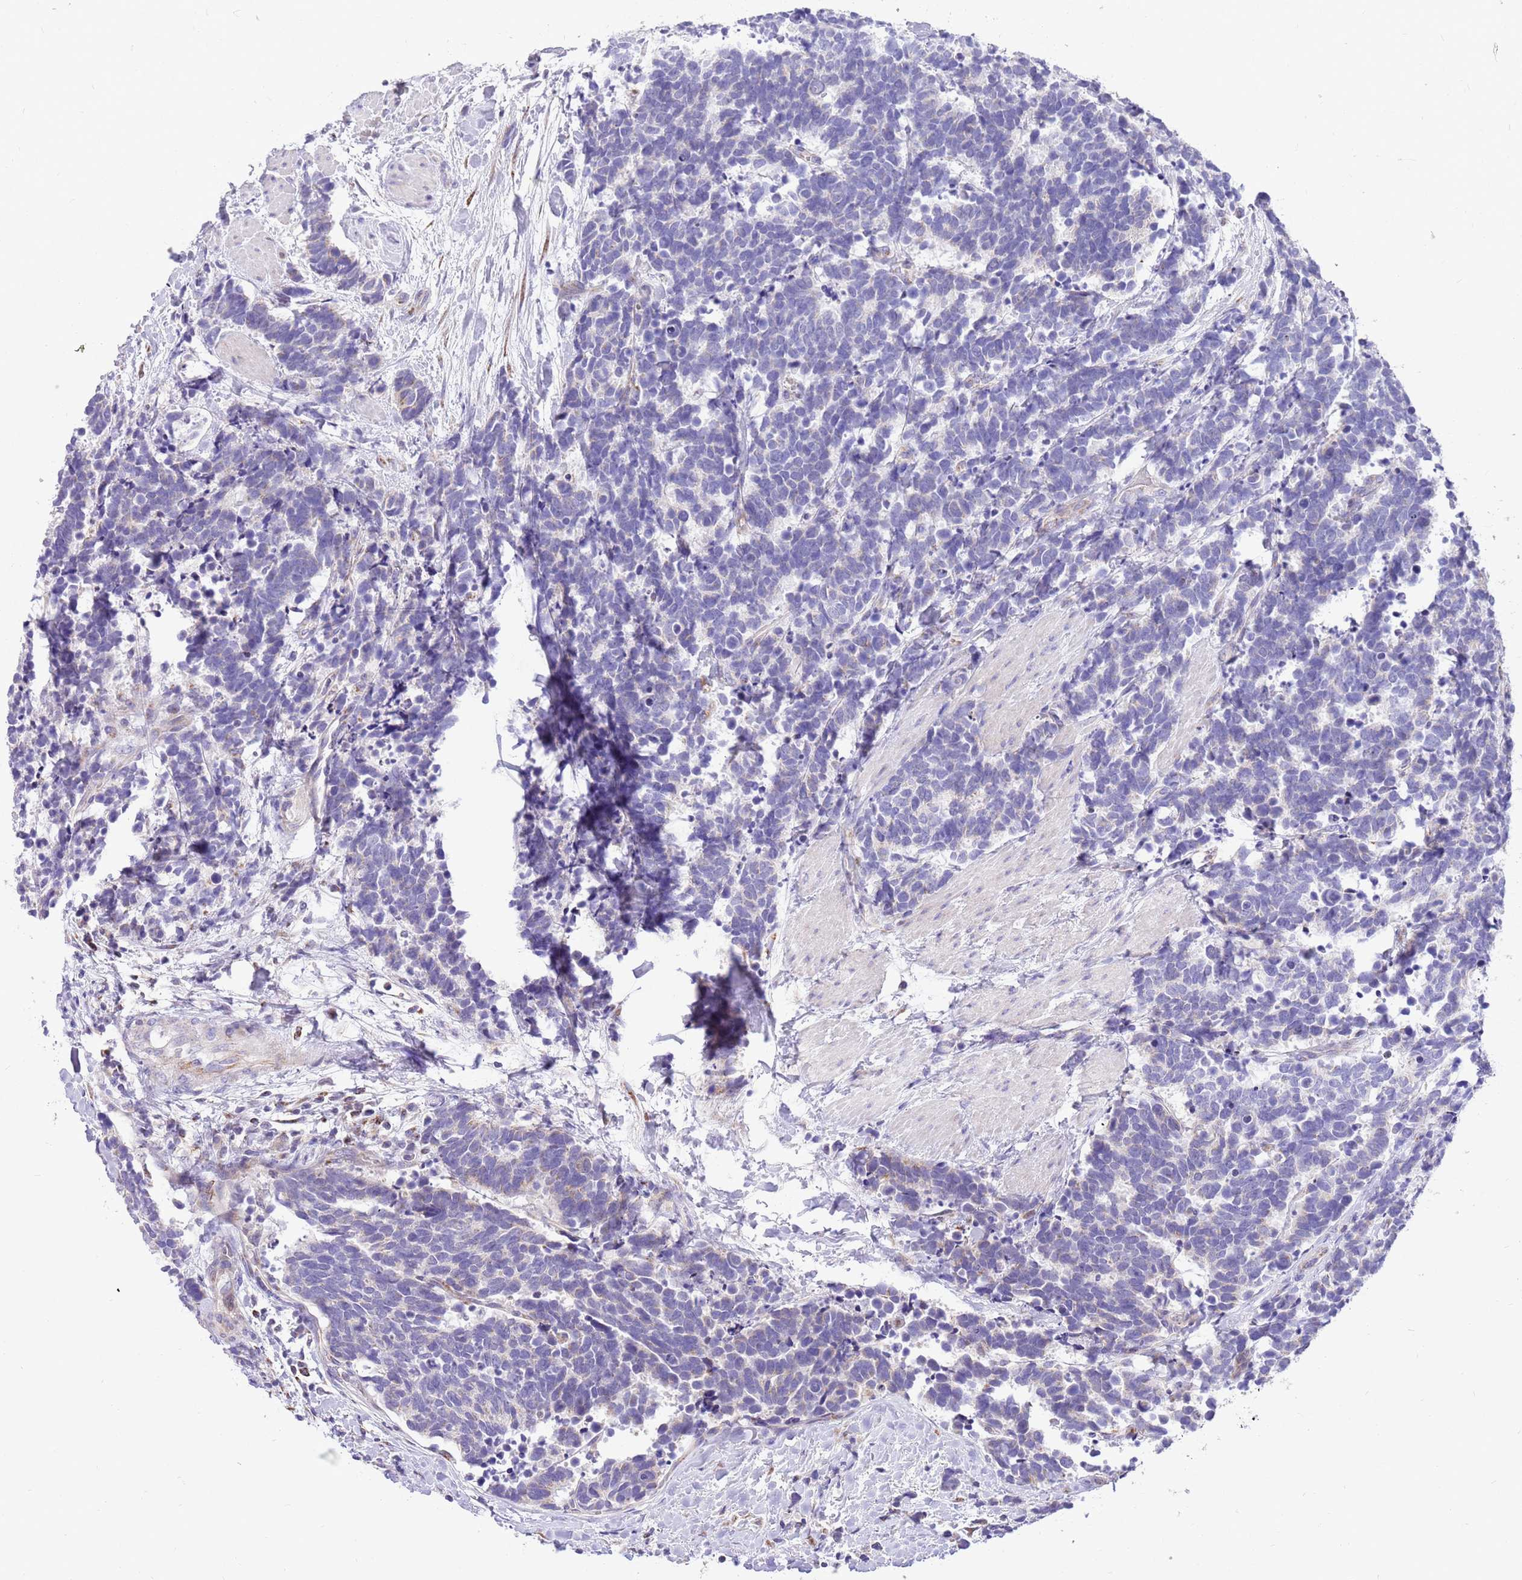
{"staining": {"intensity": "negative", "quantity": "none", "location": "none"}, "tissue": "carcinoid", "cell_type": "Tumor cells", "image_type": "cancer", "snomed": [{"axis": "morphology", "description": "Carcinoma, NOS"}, {"axis": "morphology", "description": "Carcinoid, malignant, NOS"}, {"axis": "topography", "description": "Prostate"}], "caption": "The image shows no significant staining in tumor cells of carcinoma.", "gene": "COX17", "patient": {"sex": "male", "age": 57}}